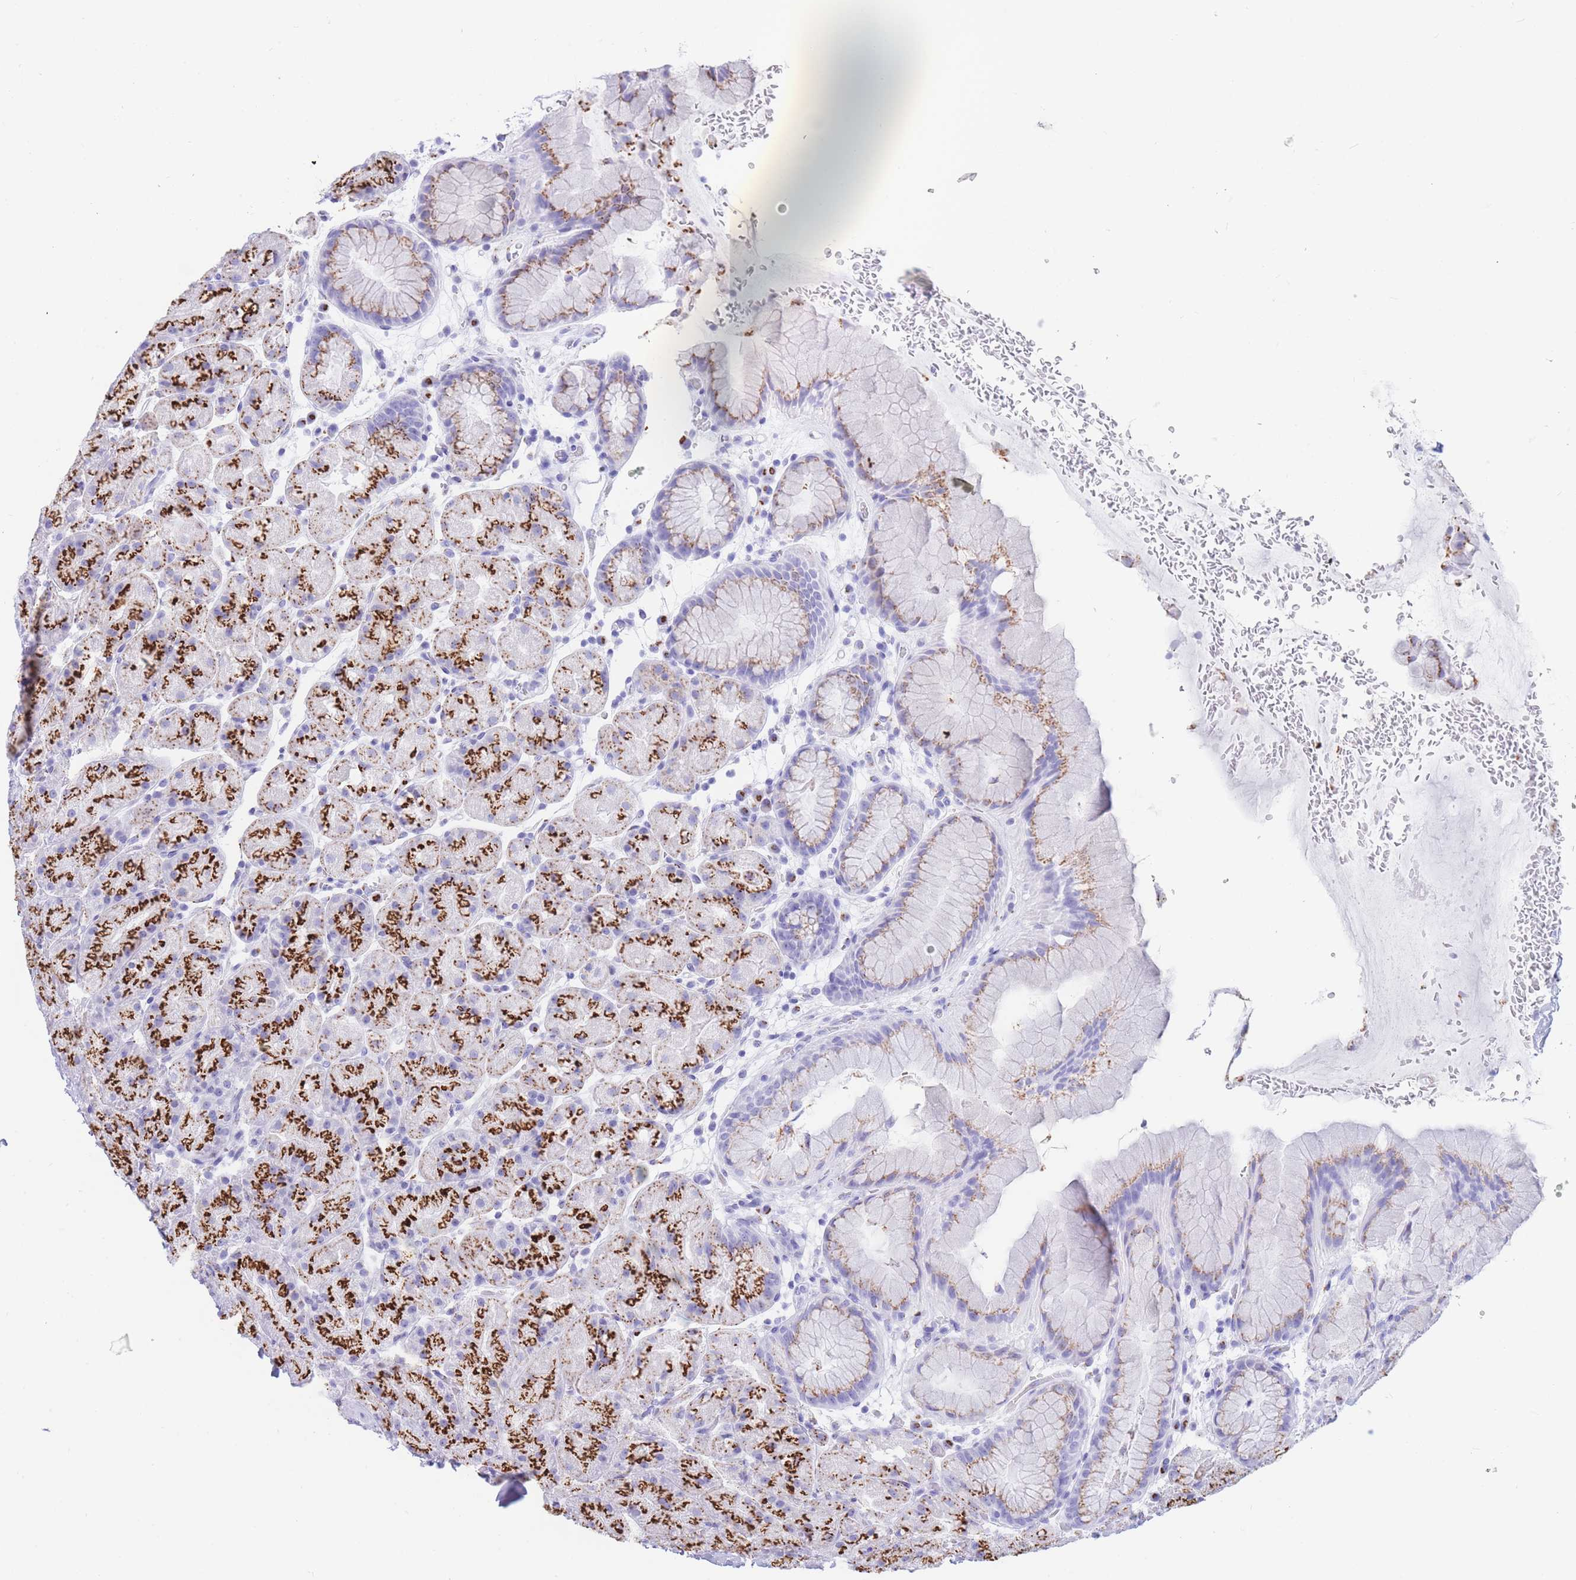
{"staining": {"intensity": "strong", "quantity": ">75%", "location": "cytoplasmic/membranous"}, "tissue": "stomach", "cell_type": "Glandular cells", "image_type": "normal", "snomed": [{"axis": "morphology", "description": "Normal tissue, NOS"}, {"axis": "topography", "description": "Stomach, upper"}, {"axis": "topography", "description": "Stomach, lower"}], "caption": "Glandular cells display high levels of strong cytoplasmic/membranous expression in about >75% of cells in normal human stomach. (DAB (3,3'-diaminobenzidine) IHC, brown staining for protein, blue staining for nuclei).", "gene": "FAM3C", "patient": {"sex": "male", "age": 67}}